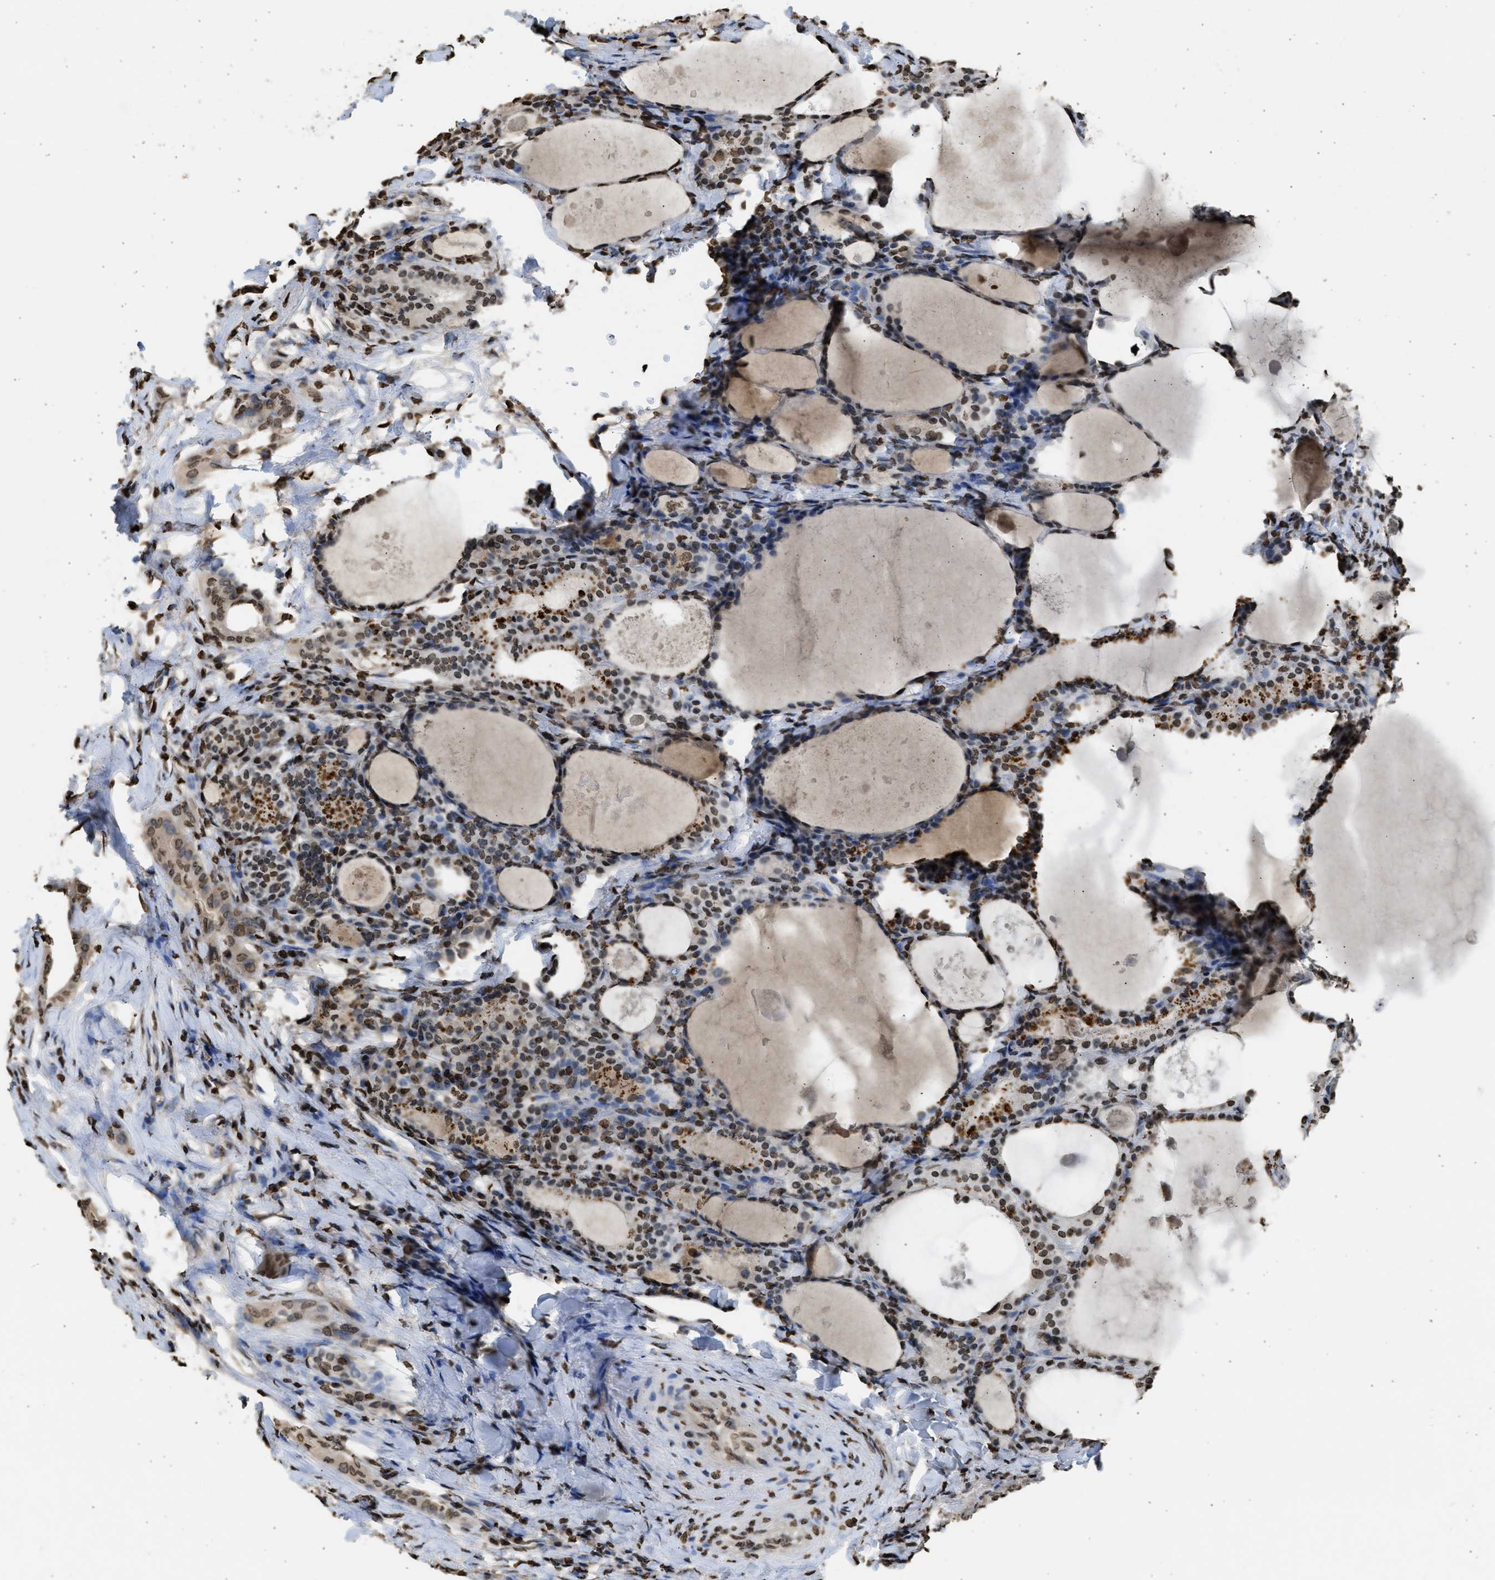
{"staining": {"intensity": "strong", "quantity": ">75%", "location": "nuclear"}, "tissue": "thyroid cancer", "cell_type": "Tumor cells", "image_type": "cancer", "snomed": [{"axis": "morphology", "description": "Papillary adenocarcinoma, NOS"}, {"axis": "topography", "description": "Thyroid gland"}], "caption": "Protein staining by immunohistochemistry (IHC) exhibits strong nuclear positivity in approximately >75% of tumor cells in thyroid papillary adenocarcinoma. The protein is shown in brown color, while the nuclei are stained blue.", "gene": "RRAGC", "patient": {"sex": "female", "age": 42}}